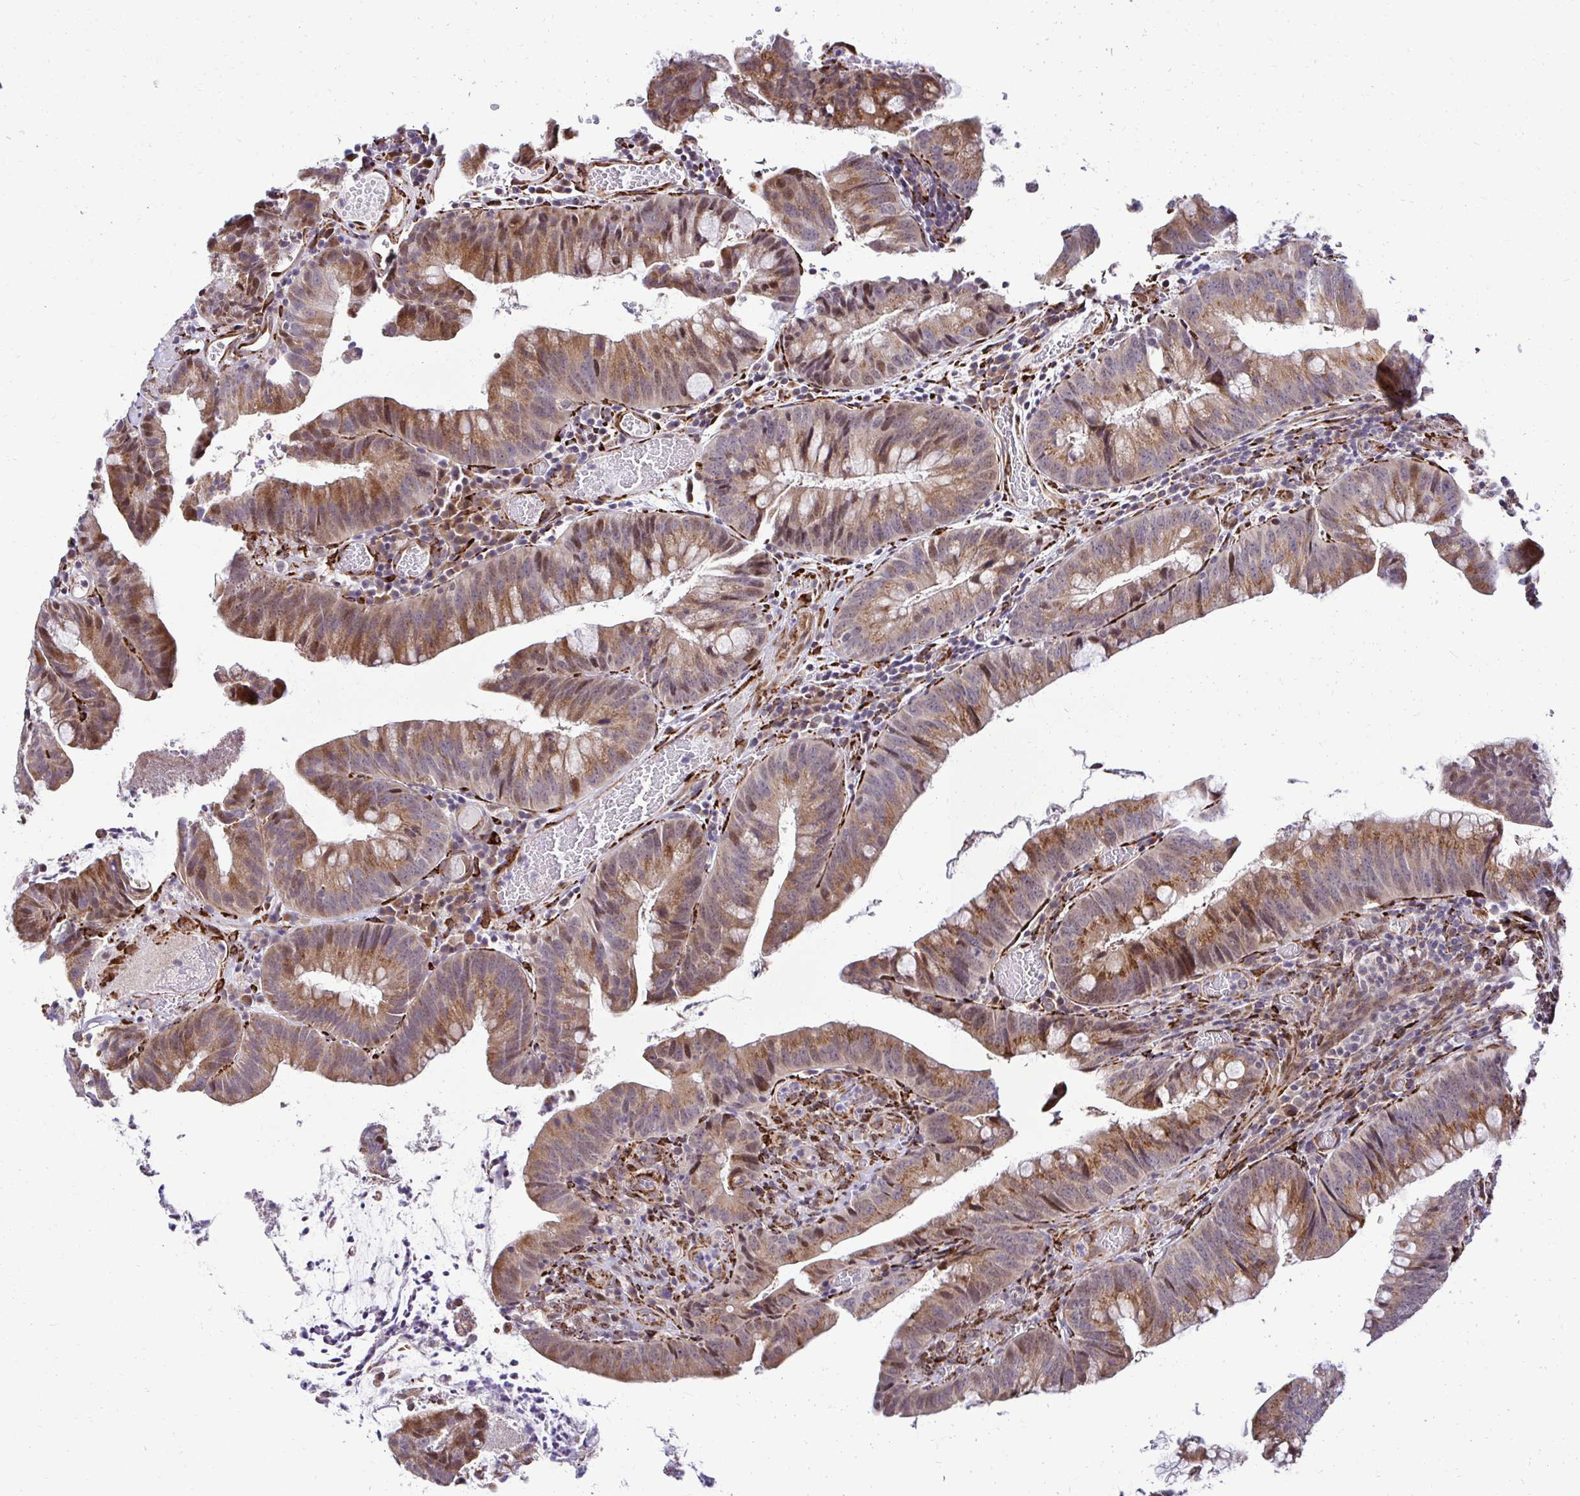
{"staining": {"intensity": "moderate", "quantity": ">75%", "location": "cytoplasmic/membranous,nuclear"}, "tissue": "colorectal cancer", "cell_type": "Tumor cells", "image_type": "cancer", "snomed": [{"axis": "morphology", "description": "Adenocarcinoma, NOS"}, {"axis": "topography", "description": "Colon"}], "caption": "Colorectal adenocarcinoma was stained to show a protein in brown. There is medium levels of moderate cytoplasmic/membranous and nuclear expression in approximately >75% of tumor cells.", "gene": "HPS1", "patient": {"sex": "male", "age": 62}}